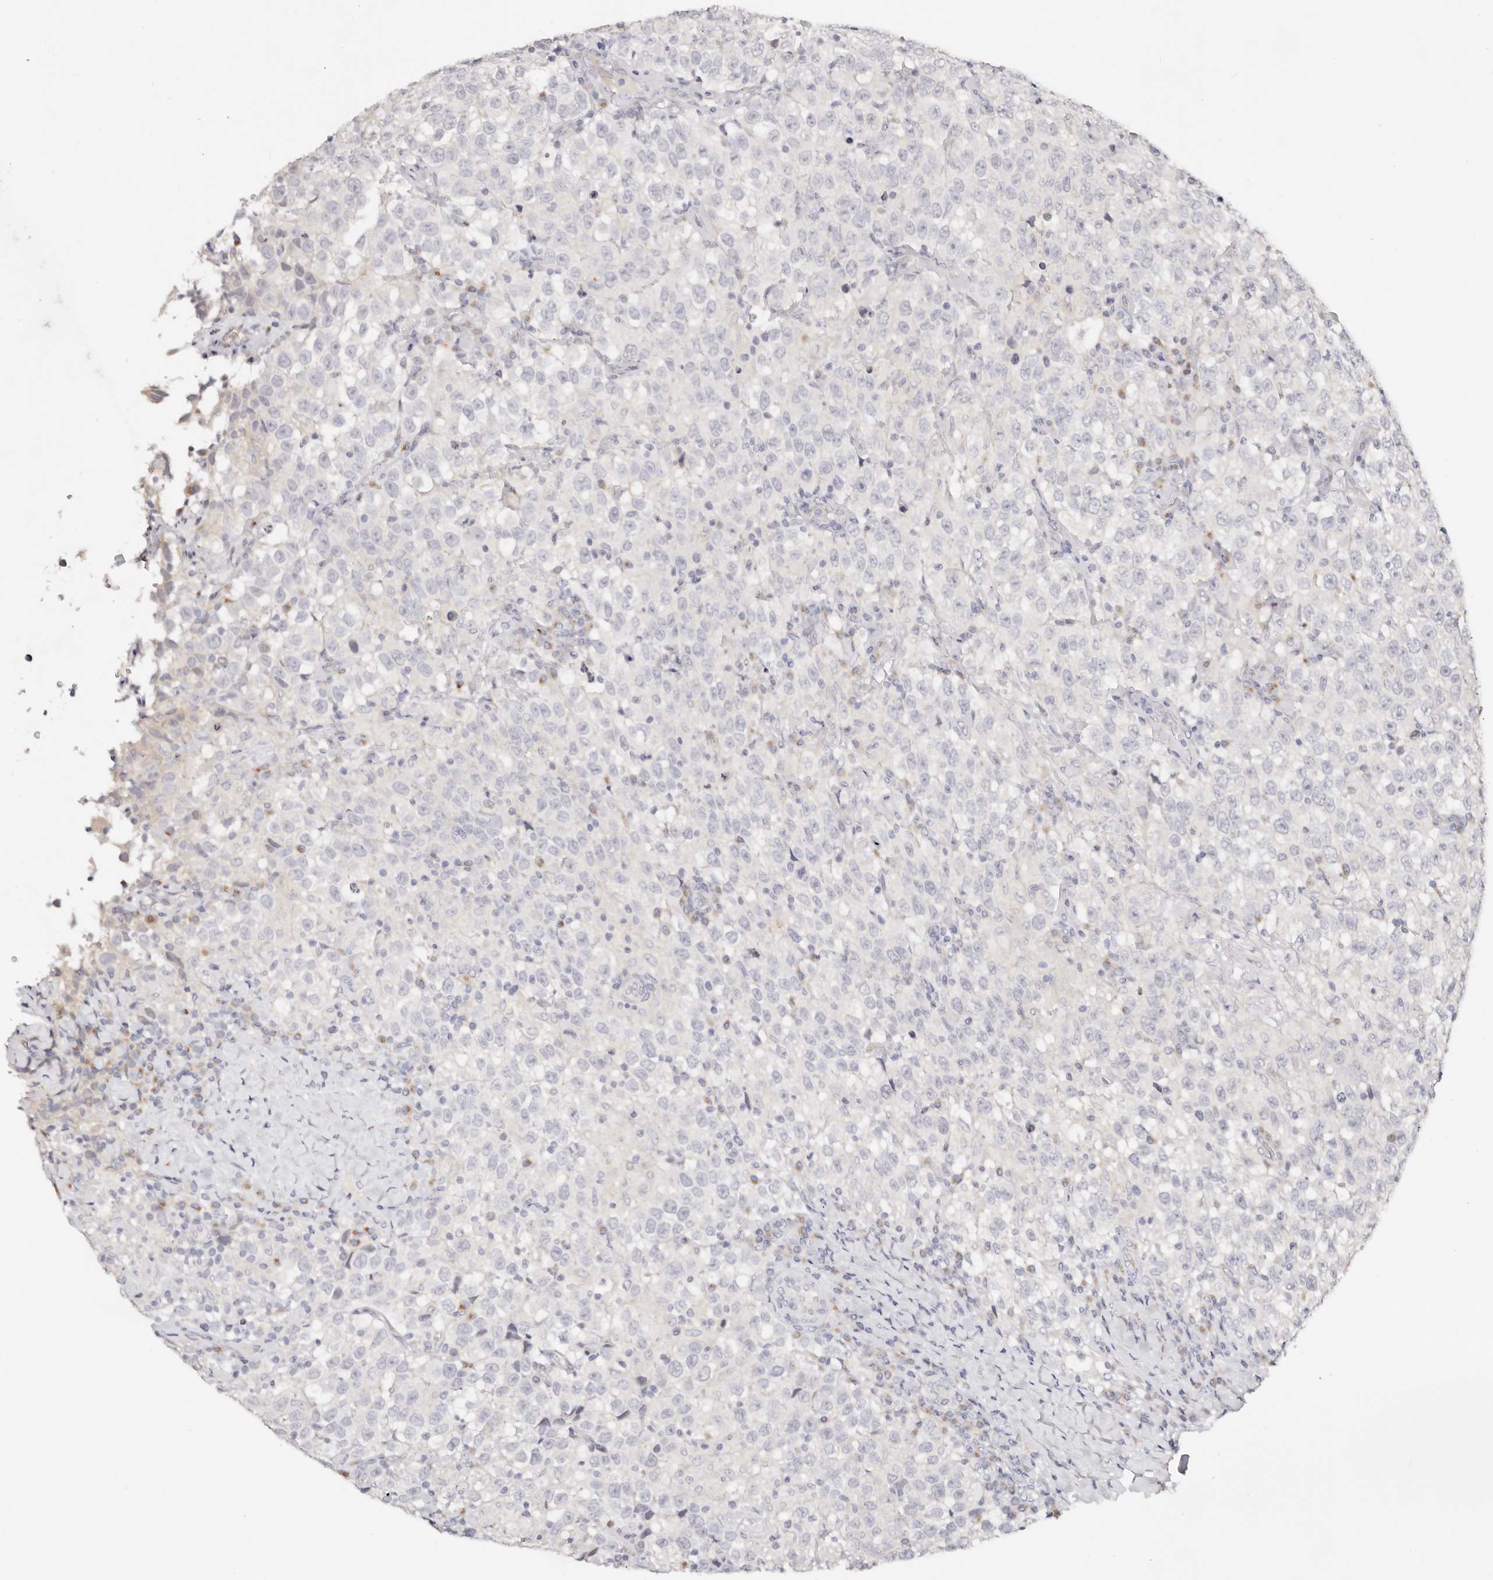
{"staining": {"intensity": "negative", "quantity": "none", "location": "none"}, "tissue": "testis cancer", "cell_type": "Tumor cells", "image_type": "cancer", "snomed": [{"axis": "morphology", "description": "Seminoma, NOS"}, {"axis": "topography", "description": "Testis"}], "caption": "A histopathology image of testis cancer stained for a protein exhibits no brown staining in tumor cells. Nuclei are stained in blue.", "gene": "DNASE1", "patient": {"sex": "male", "age": 41}}